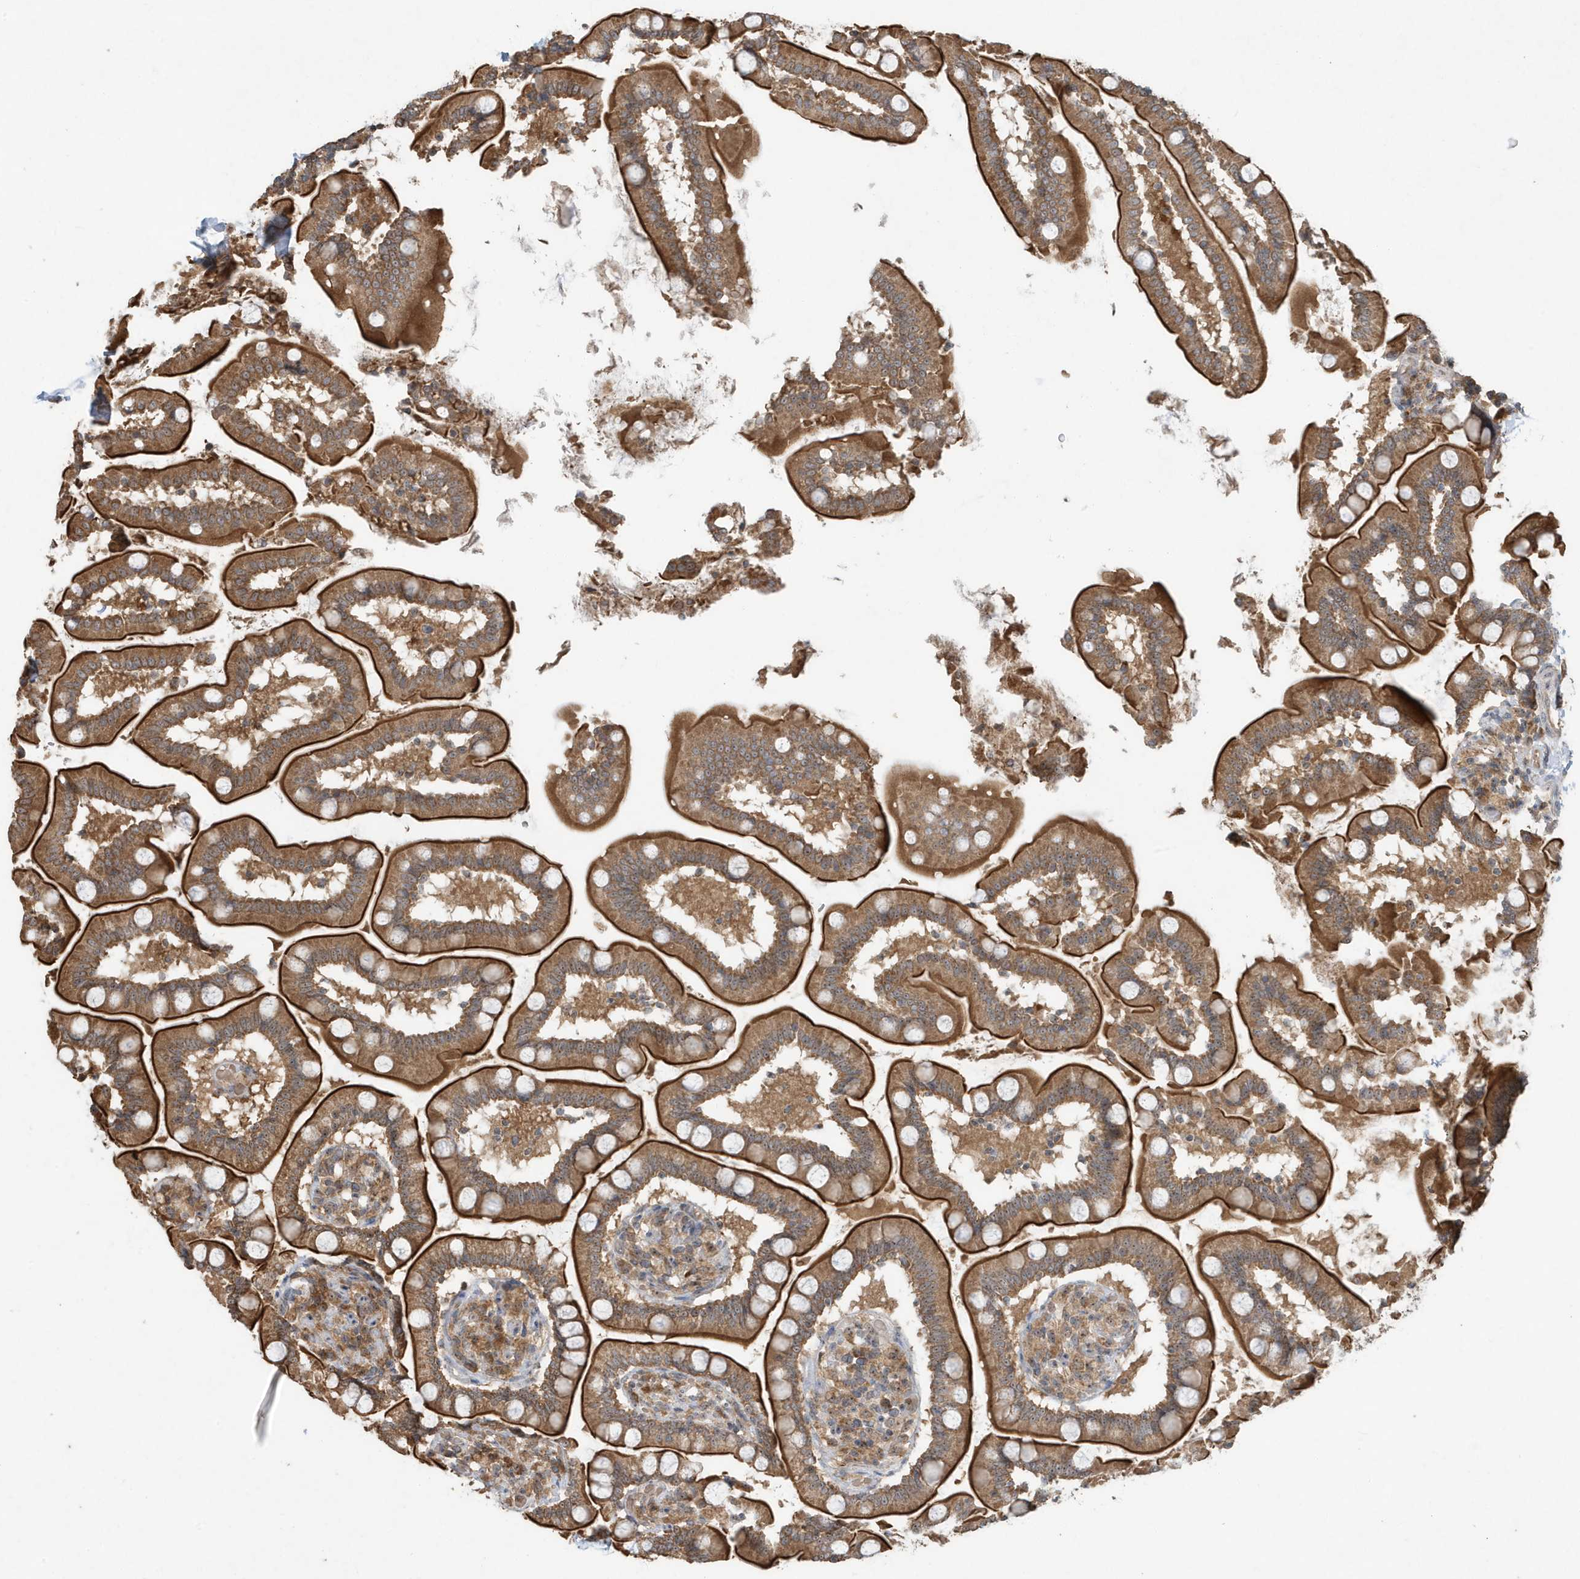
{"staining": {"intensity": "strong", "quantity": ">75%", "location": "cytoplasmic/membranous"}, "tissue": "small intestine", "cell_type": "Glandular cells", "image_type": "normal", "snomed": [{"axis": "morphology", "description": "Normal tissue, NOS"}, {"axis": "topography", "description": "Small intestine"}], "caption": "Protein positivity by IHC exhibits strong cytoplasmic/membranous staining in approximately >75% of glandular cells in benign small intestine.", "gene": "ABCB9", "patient": {"sex": "female", "age": 64}}